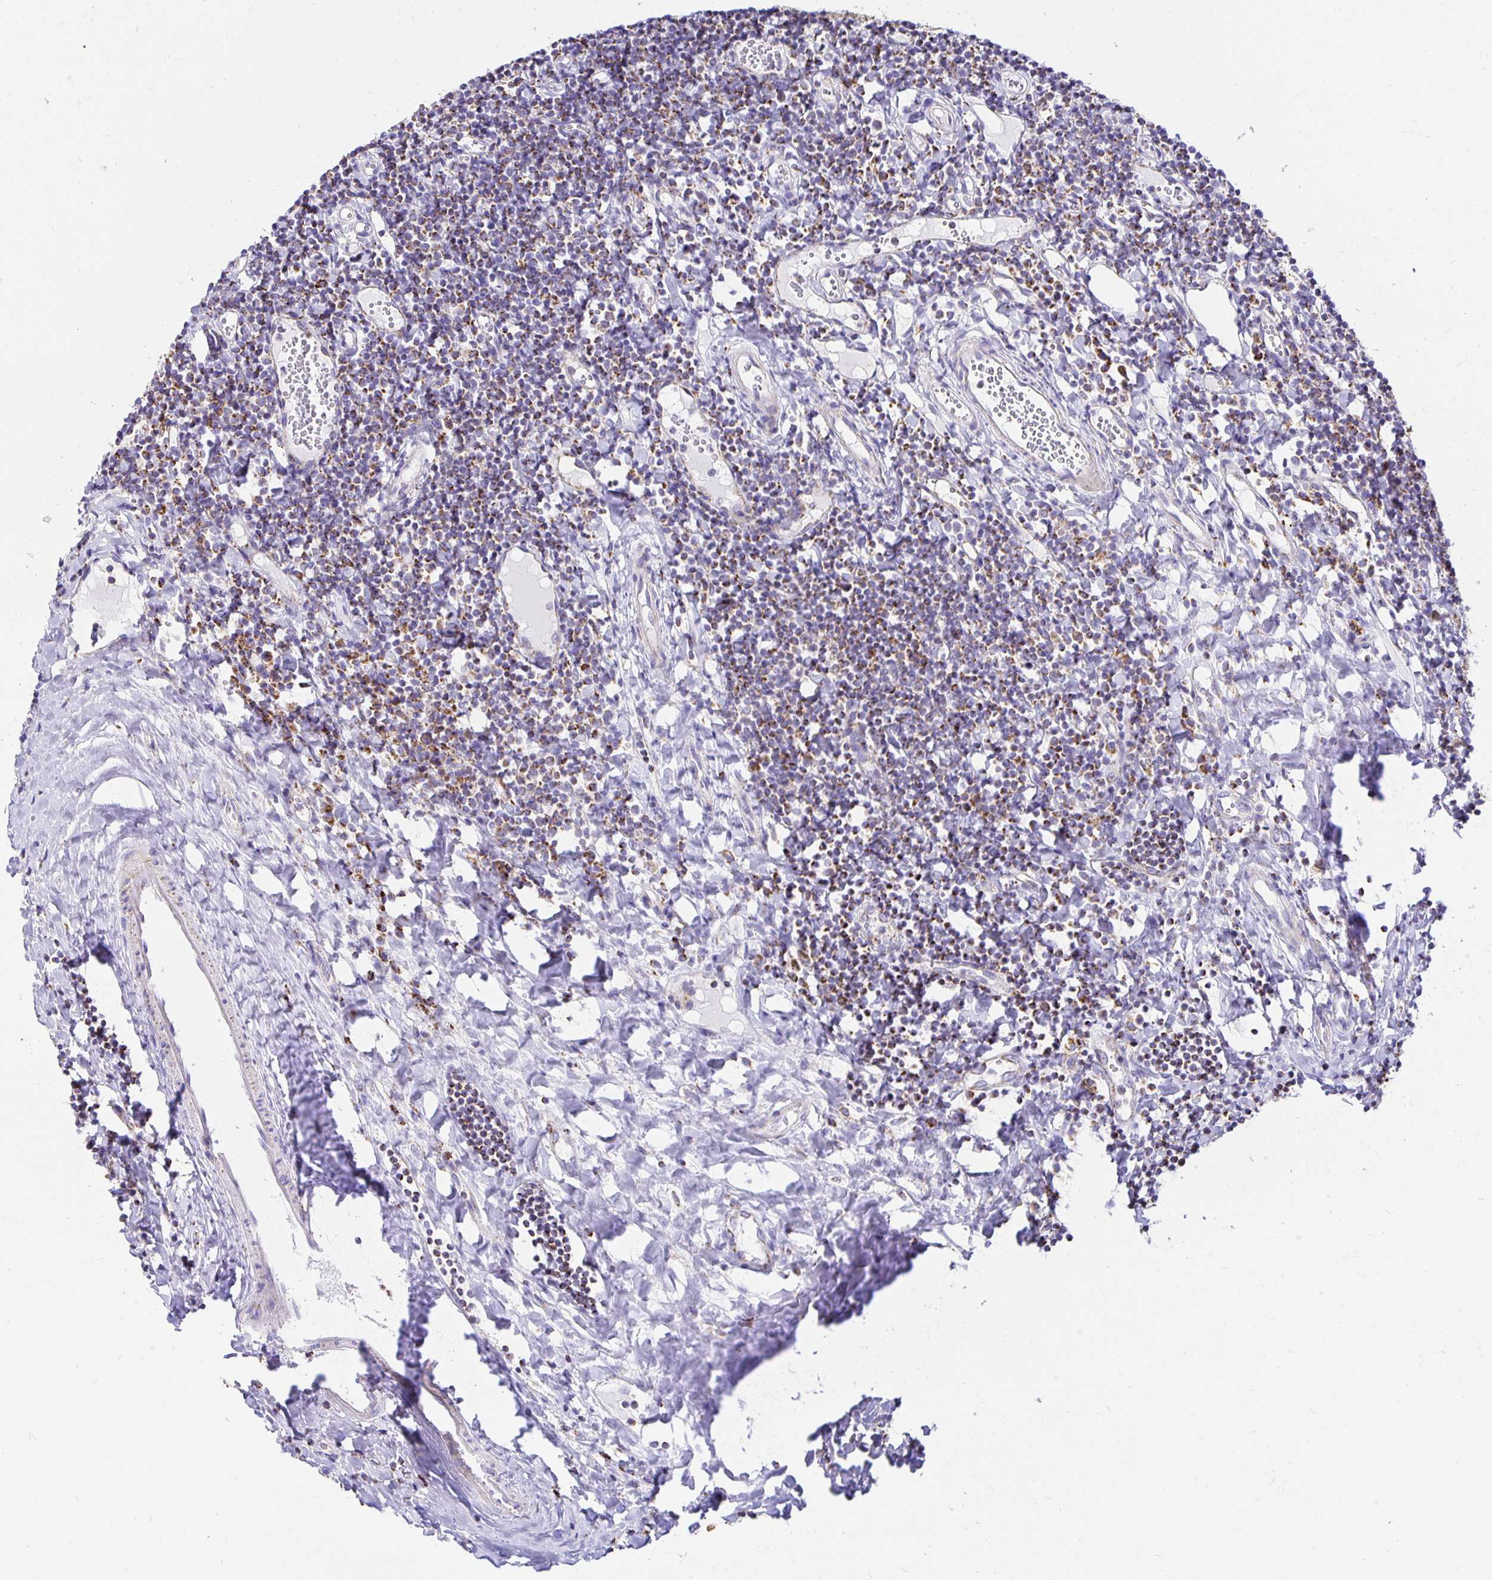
{"staining": {"intensity": "strong", "quantity": "<25%", "location": "cytoplasmic/membranous"}, "tissue": "tonsil", "cell_type": "Non-germinal center cells", "image_type": "normal", "snomed": [{"axis": "morphology", "description": "Normal tissue, NOS"}, {"axis": "topography", "description": "Tonsil"}], "caption": "Tonsil stained with immunohistochemistry exhibits strong cytoplasmic/membranous expression in about <25% of non-germinal center cells.", "gene": "PLAAT2", "patient": {"sex": "female", "age": 10}}